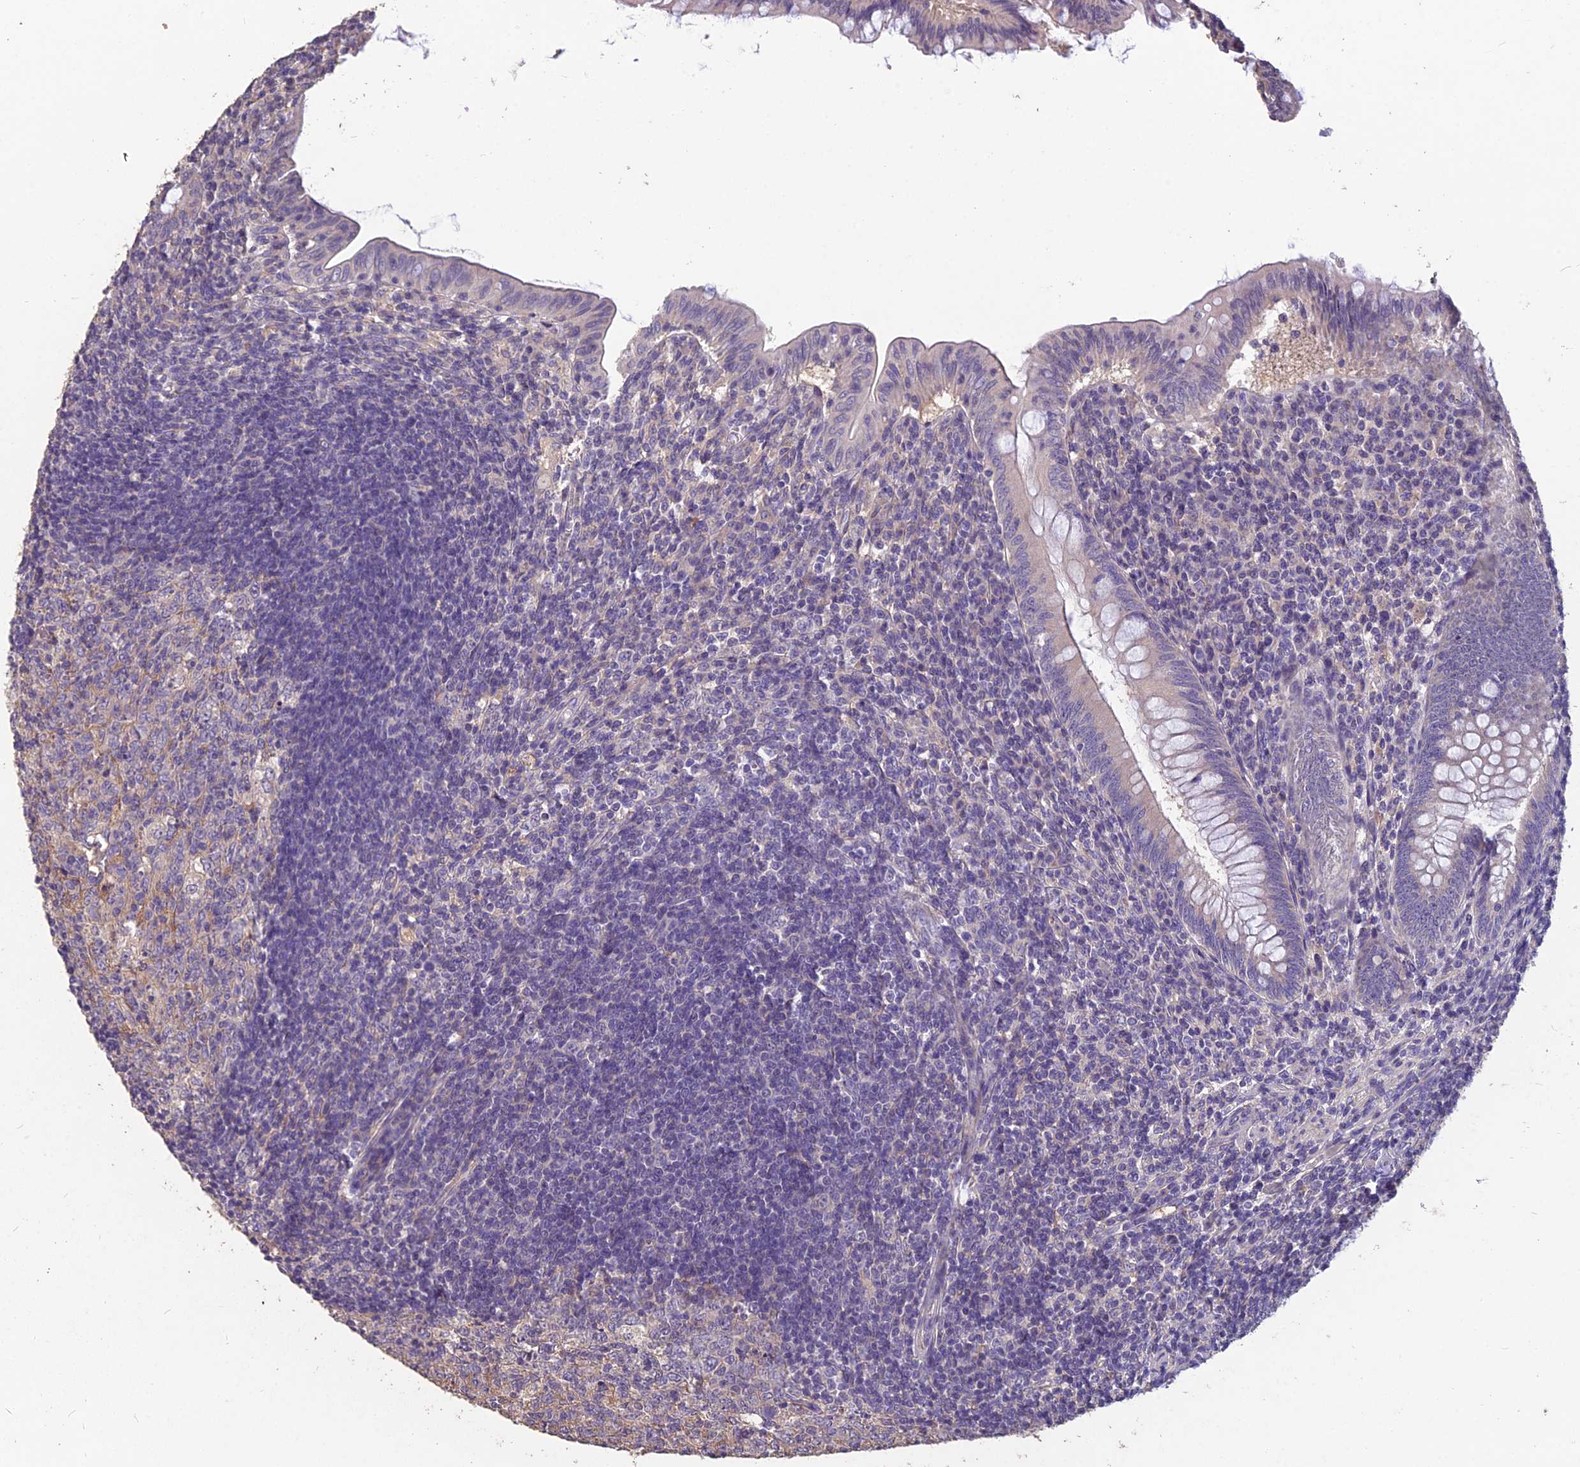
{"staining": {"intensity": "negative", "quantity": "none", "location": "none"}, "tissue": "appendix", "cell_type": "Glandular cells", "image_type": "normal", "snomed": [{"axis": "morphology", "description": "Normal tissue, NOS"}, {"axis": "topography", "description": "Appendix"}], "caption": "The histopathology image reveals no staining of glandular cells in normal appendix.", "gene": "CEACAM16", "patient": {"sex": "male", "age": 14}}